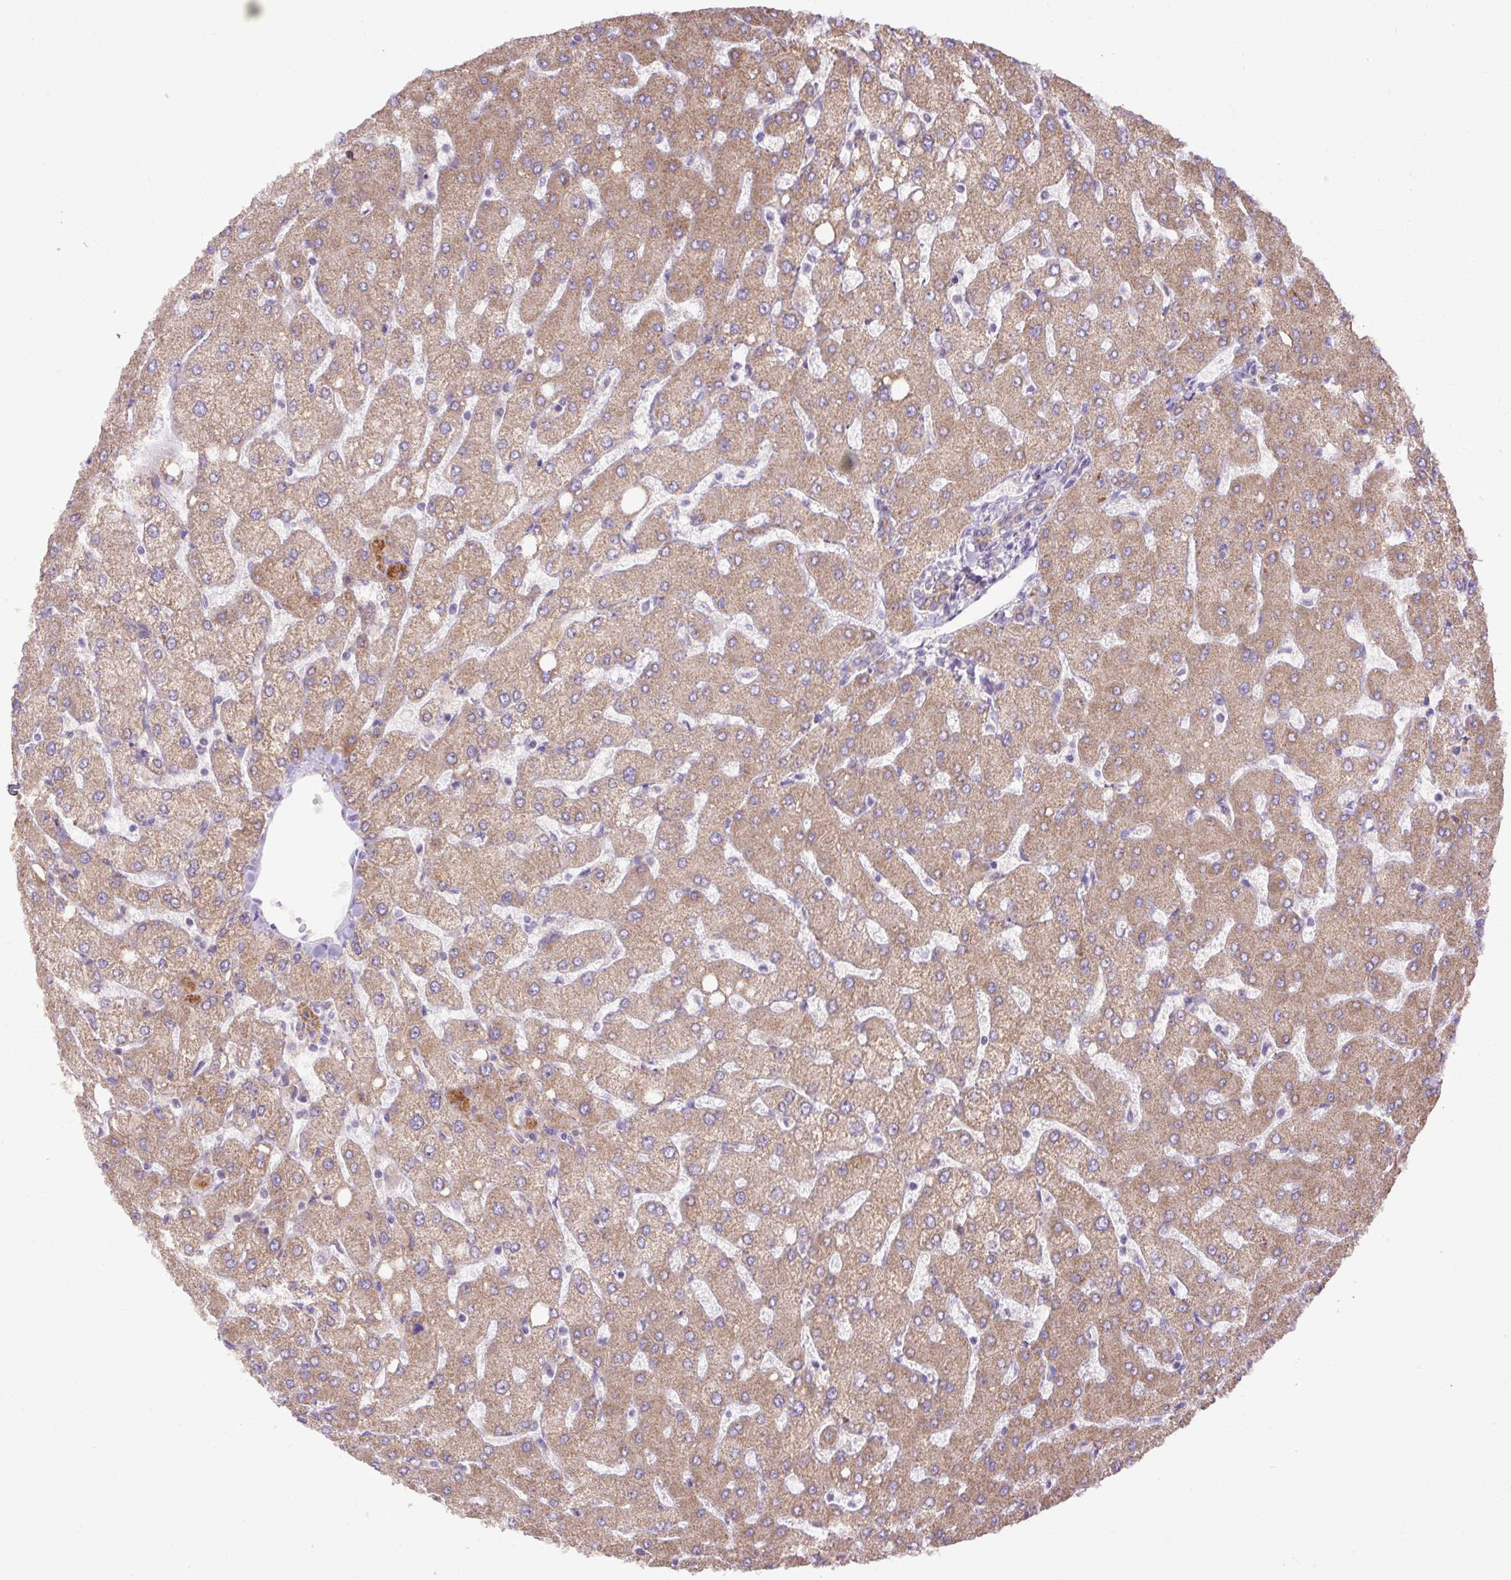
{"staining": {"intensity": "weak", "quantity": "25%-75%", "location": "cytoplasmic/membranous"}, "tissue": "liver", "cell_type": "Cholangiocytes", "image_type": "normal", "snomed": [{"axis": "morphology", "description": "Normal tissue, NOS"}, {"axis": "topography", "description": "Liver"}], "caption": "Immunohistochemistry image of normal human liver stained for a protein (brown), which demonstrates low levels of weak cytoplasmic/membranous staining in approximately 25%-75% of cholangiocytes.", "gene": "ABR", "patient": {"sex": "female", "age": 54}}